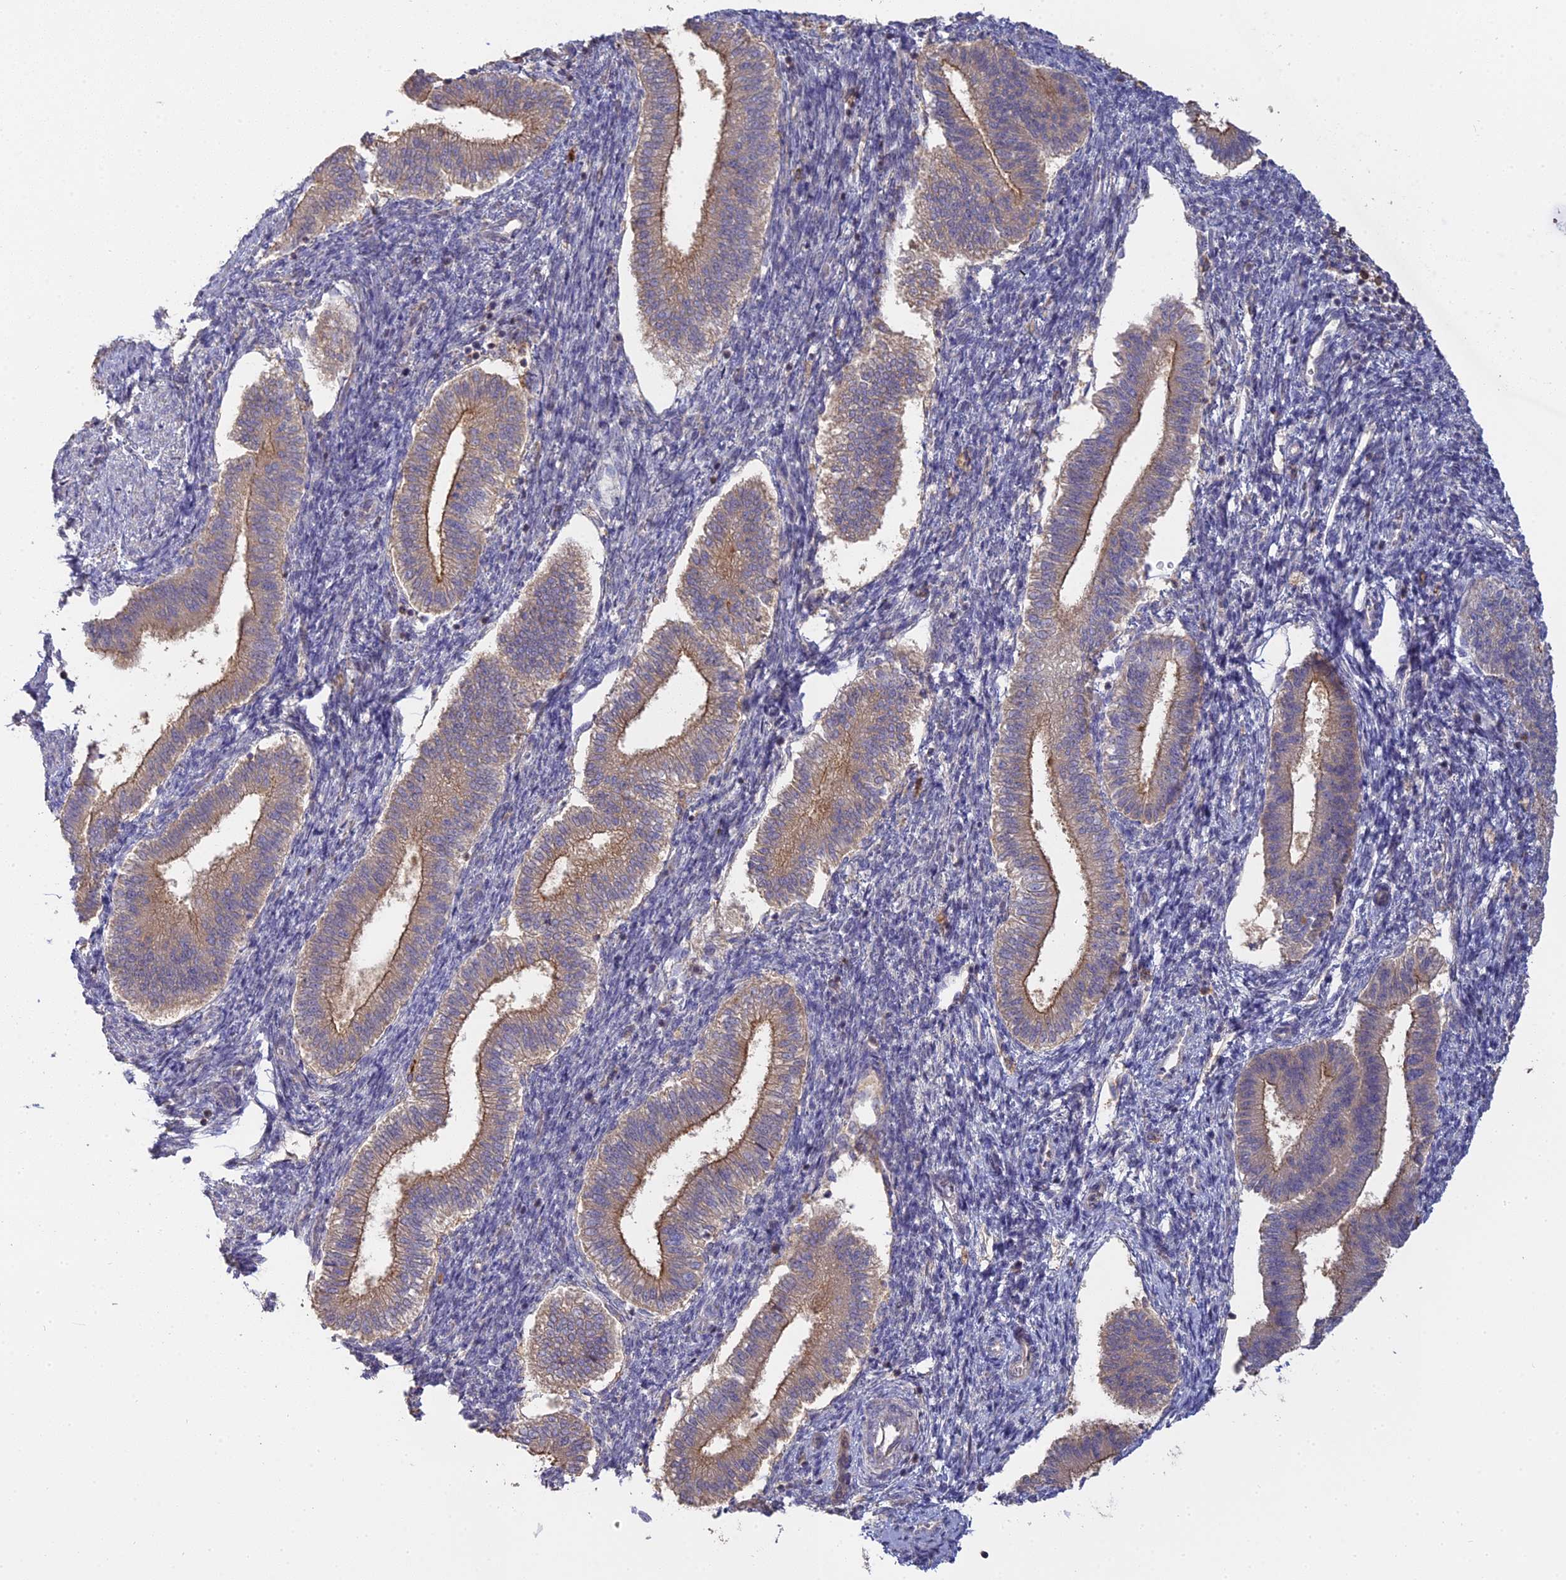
{"staining": {"intensity": "negative", "quantity": "none", "location": "none"}, "tissue": "endometrium", "cell_type": "Cells in endometrial stroma", "image_type": "normal", "snomed": [{"axis": "morphology", "description": "Normal tissue, NOS"}, {"axis": "topography", "description": "Endometrium"}], "caption": "This is an immunohistochemistry image of normal human endometrium. There is no expression in cells in endometrial stroma.", "gene": "SFT2D2", "patient": {"sex": "female", "age": 24}}